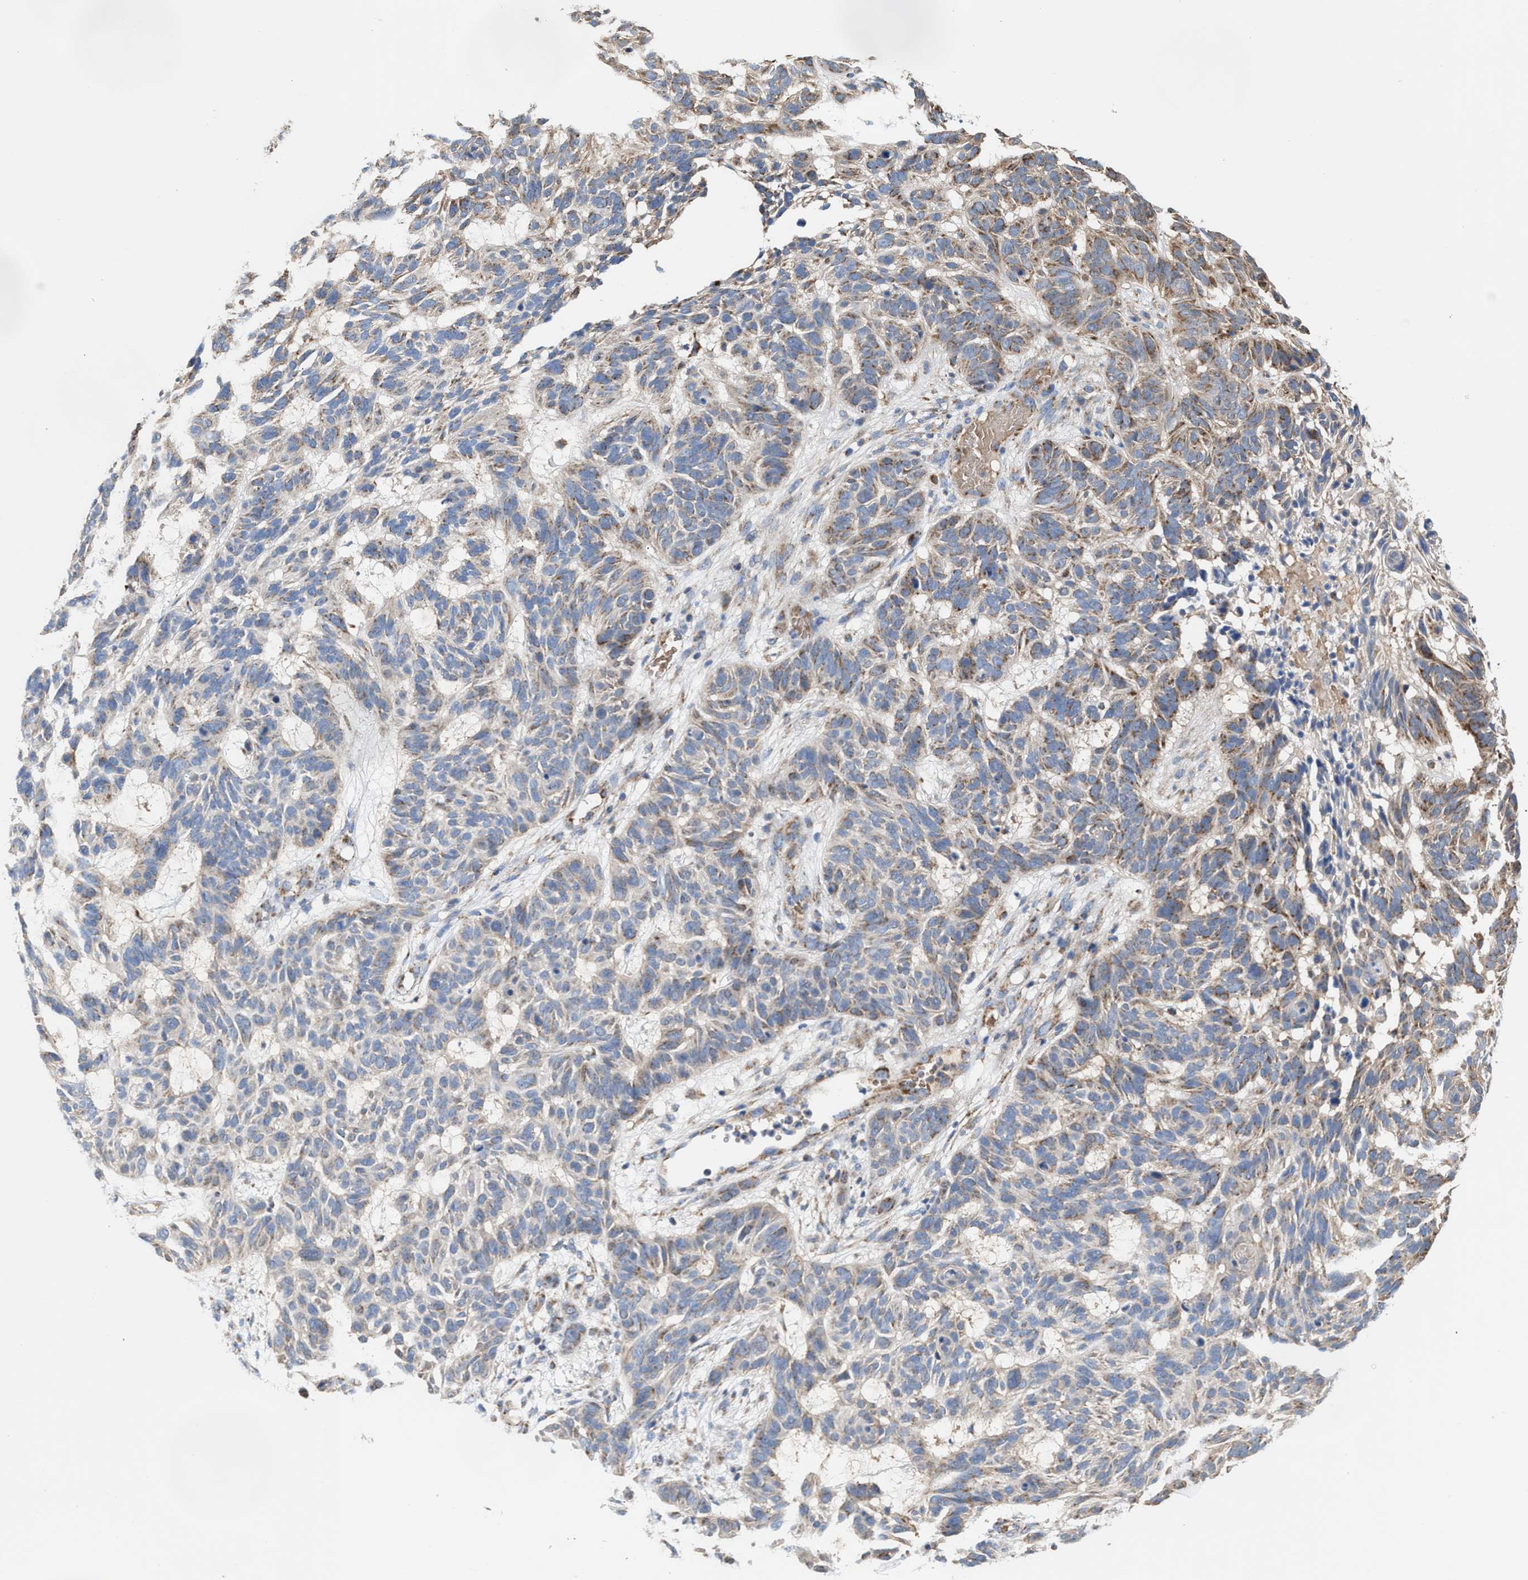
{"staining": {"intensity": "moderate", "quantity": "<25%", "location": "cytoplasmic/membranous"}, "tissue": "skin cancer", "cell_type": "Tumor cells", "image_type": "cancer", "snomed": [{"axis": "morphology", "description": "Basal cell carcinoma"}, {"axis": "topography", "description": "Skin"}], "caption": "Protein expression analysis of human skin cancer (basal cell carcinoma) reveals moderate cytoplasmic/membranous expression in approximately <25% of tumor cells.", "gene": "MECR", "patient": {"sex": "male", "age": 85}}